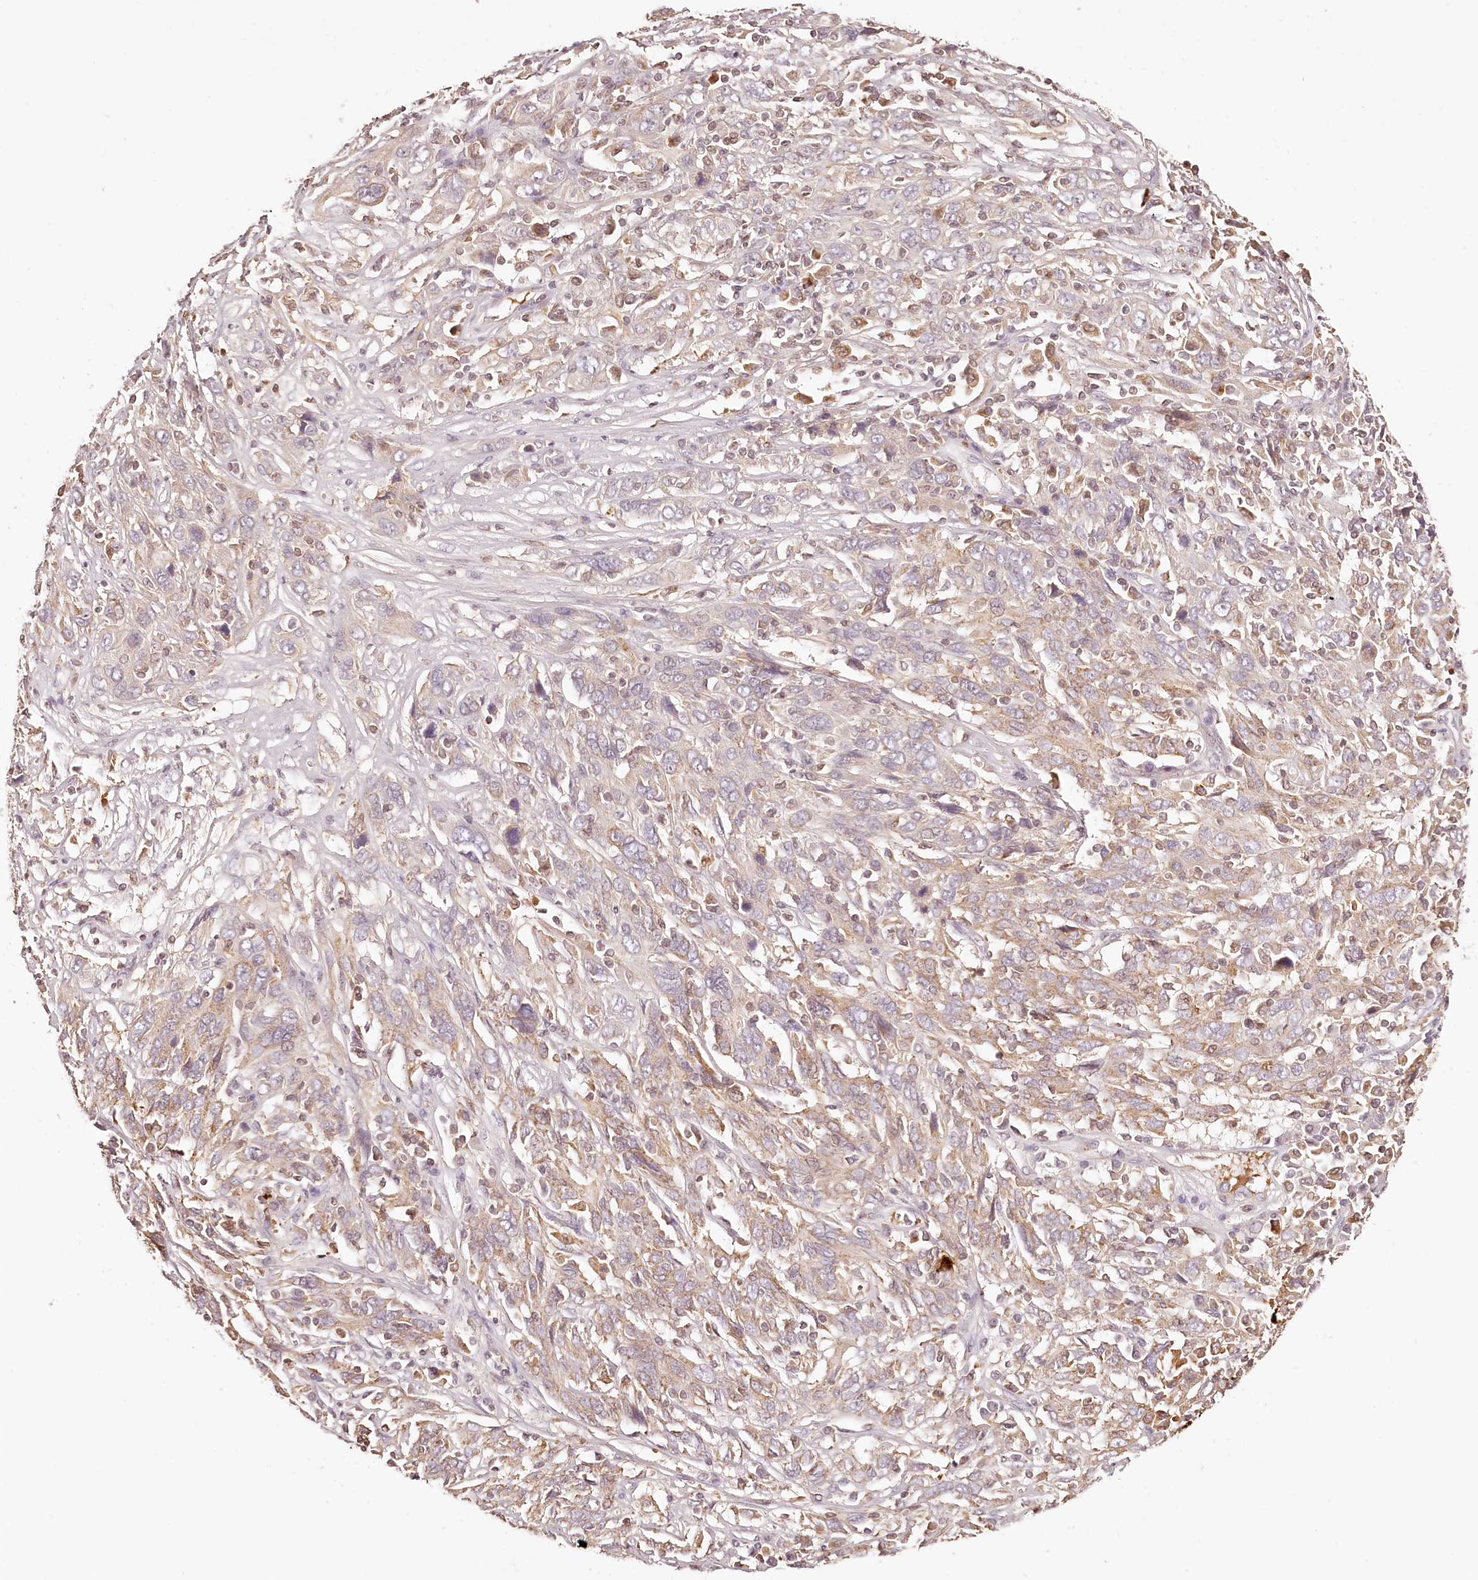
{"staining": {"intensity": "weak", "quantity": "25%-75%", "location": "cytoplasmic/membranous"}, "tissue": "cervical cancer", "cell_type": "Tumor cells", "image_type": "cancer", "snomed": [{"axis": "morphology", "description": "Squamous cell carcinoma, NOS"}, {"axis": "topography", "description": "Cervix"}], "caption": "DAB (3,3'-diaminobenzidine) immunohistochemical staining of human cervical cancer demonstrates weak cytoplasmic/membranous protein expression in approximately 25%-75% of tumor cells.", "gene": "SYNGR1", "patient": {"sex": "female", "age": 46}}